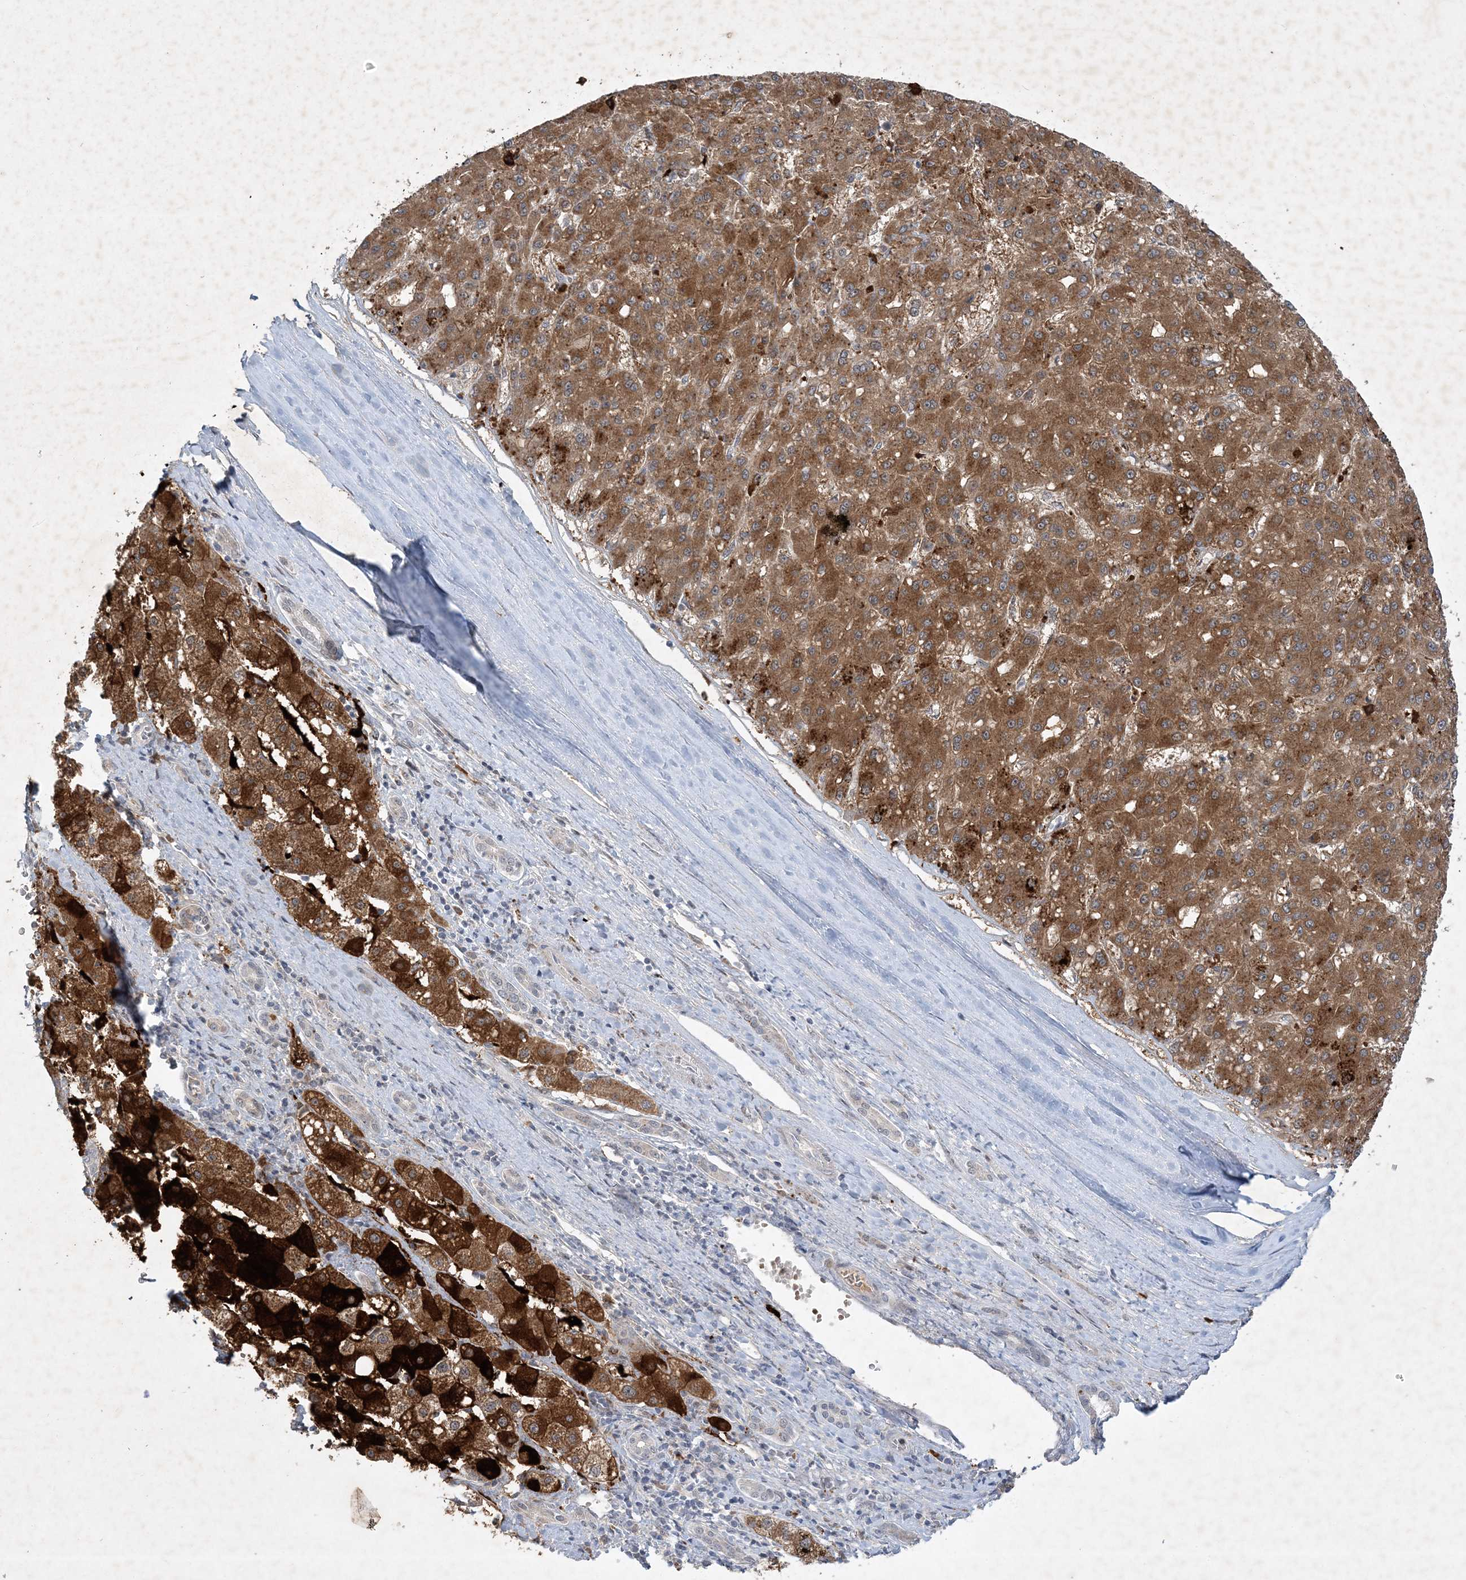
{"staining": {"intensity": "strong", "quantity": ">75%", "location": "cytoplasmic/membranous"}, "tissue": "liver cancer", "cell_type": "Tumor cells", "image_type": "cancer", "snomed": [{"axis": "morphology", "description": "Carcinoma, Hepatocellular, NOS"}, {"axis": "topography", "description": "Liver"}], "caption": "A high amount of strong cytoplasmic/membranous expression is identified in about >75% of tumor cells in liver cancer (hepatocellular carcinoma) tissue.", "gene": "THG1L", "patient": {"sex": "male", "age": 67}}